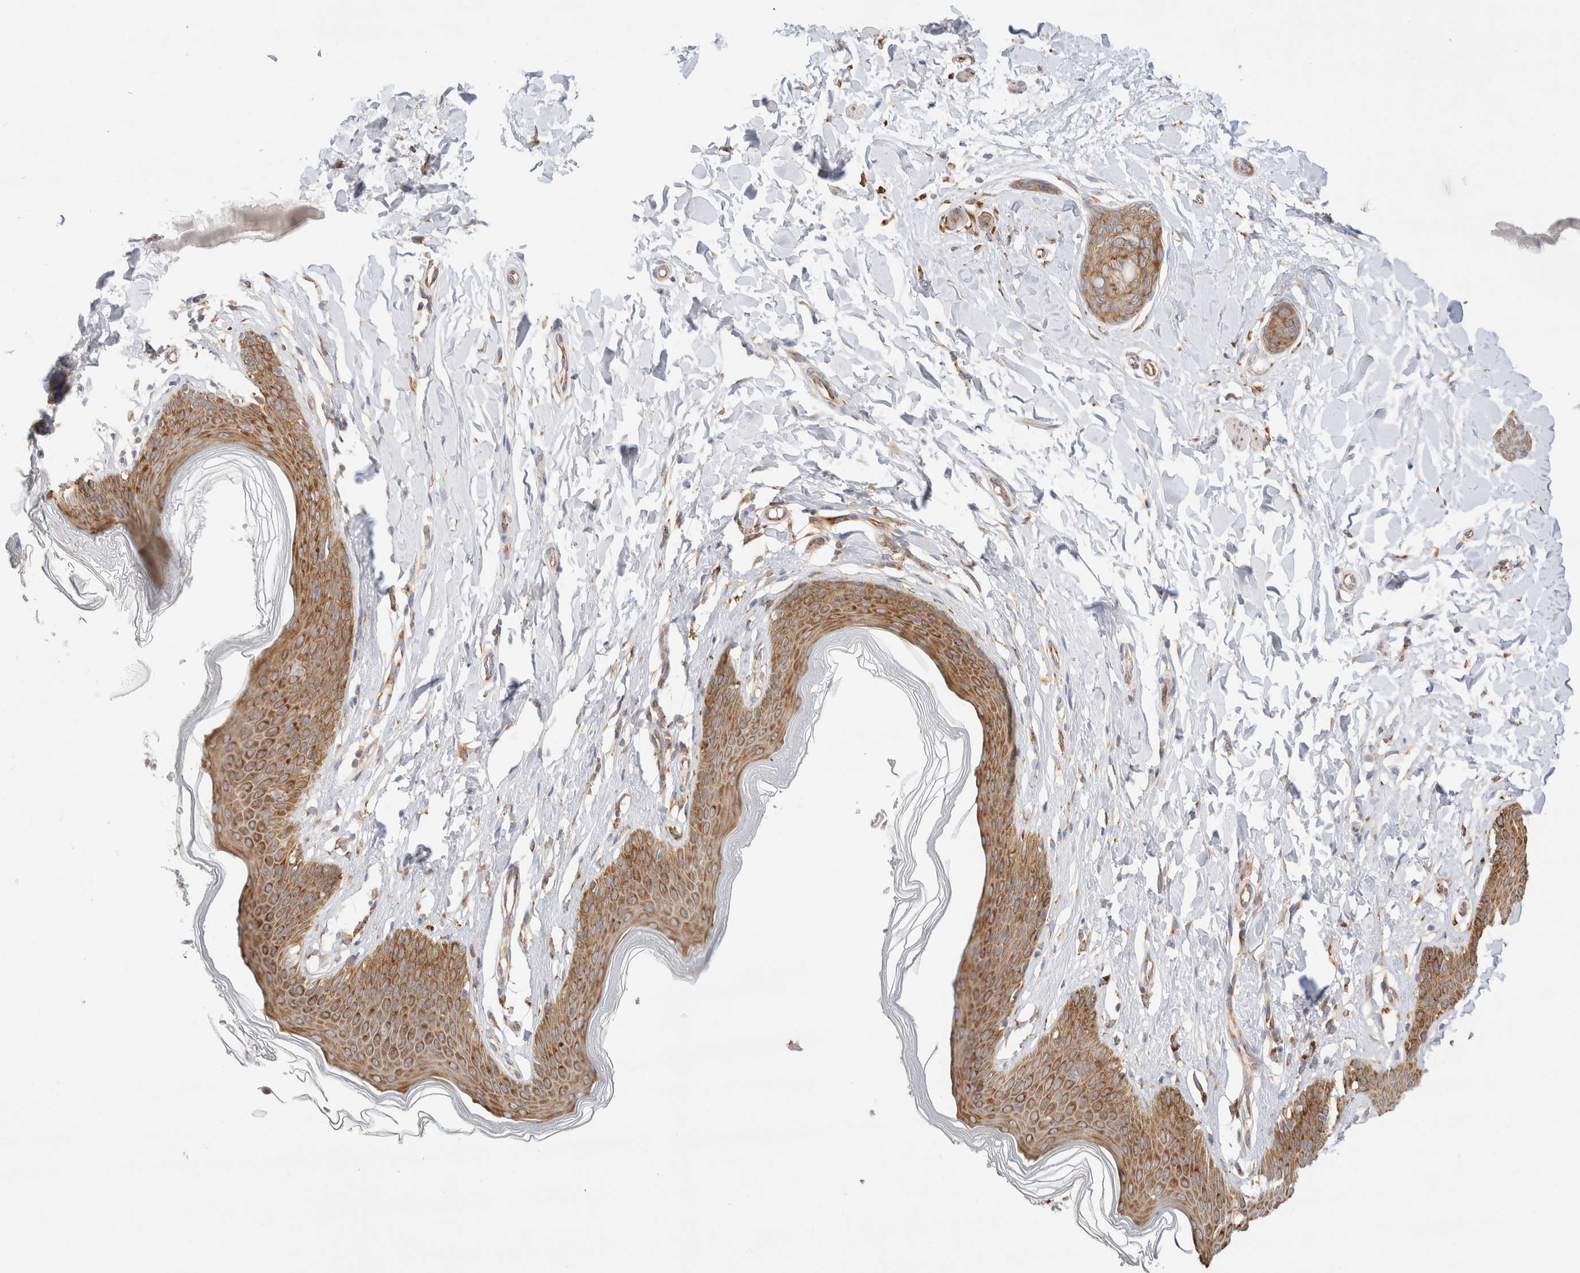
{"staining": {"intensity": "strong", "quantity": ">75%", "location": "cytoplasmic/membranous"}, "tissue": "skin", "cell_type": "Epidermal cells", "image_type": "normal", "snomed": [{"axis": "morphology", "description": "Normal tissue, NOS"}, {"axis": "topography", "description": "Vulva"}], "caption": "Protein positivity by immunohistochemistry exhibits strong cytoplasmic/membranous positivity in about >75% of epidermal cells in benign skin.", "gene": "ZC2HC1A", "patient": {"sex": "female", "age": 66}}